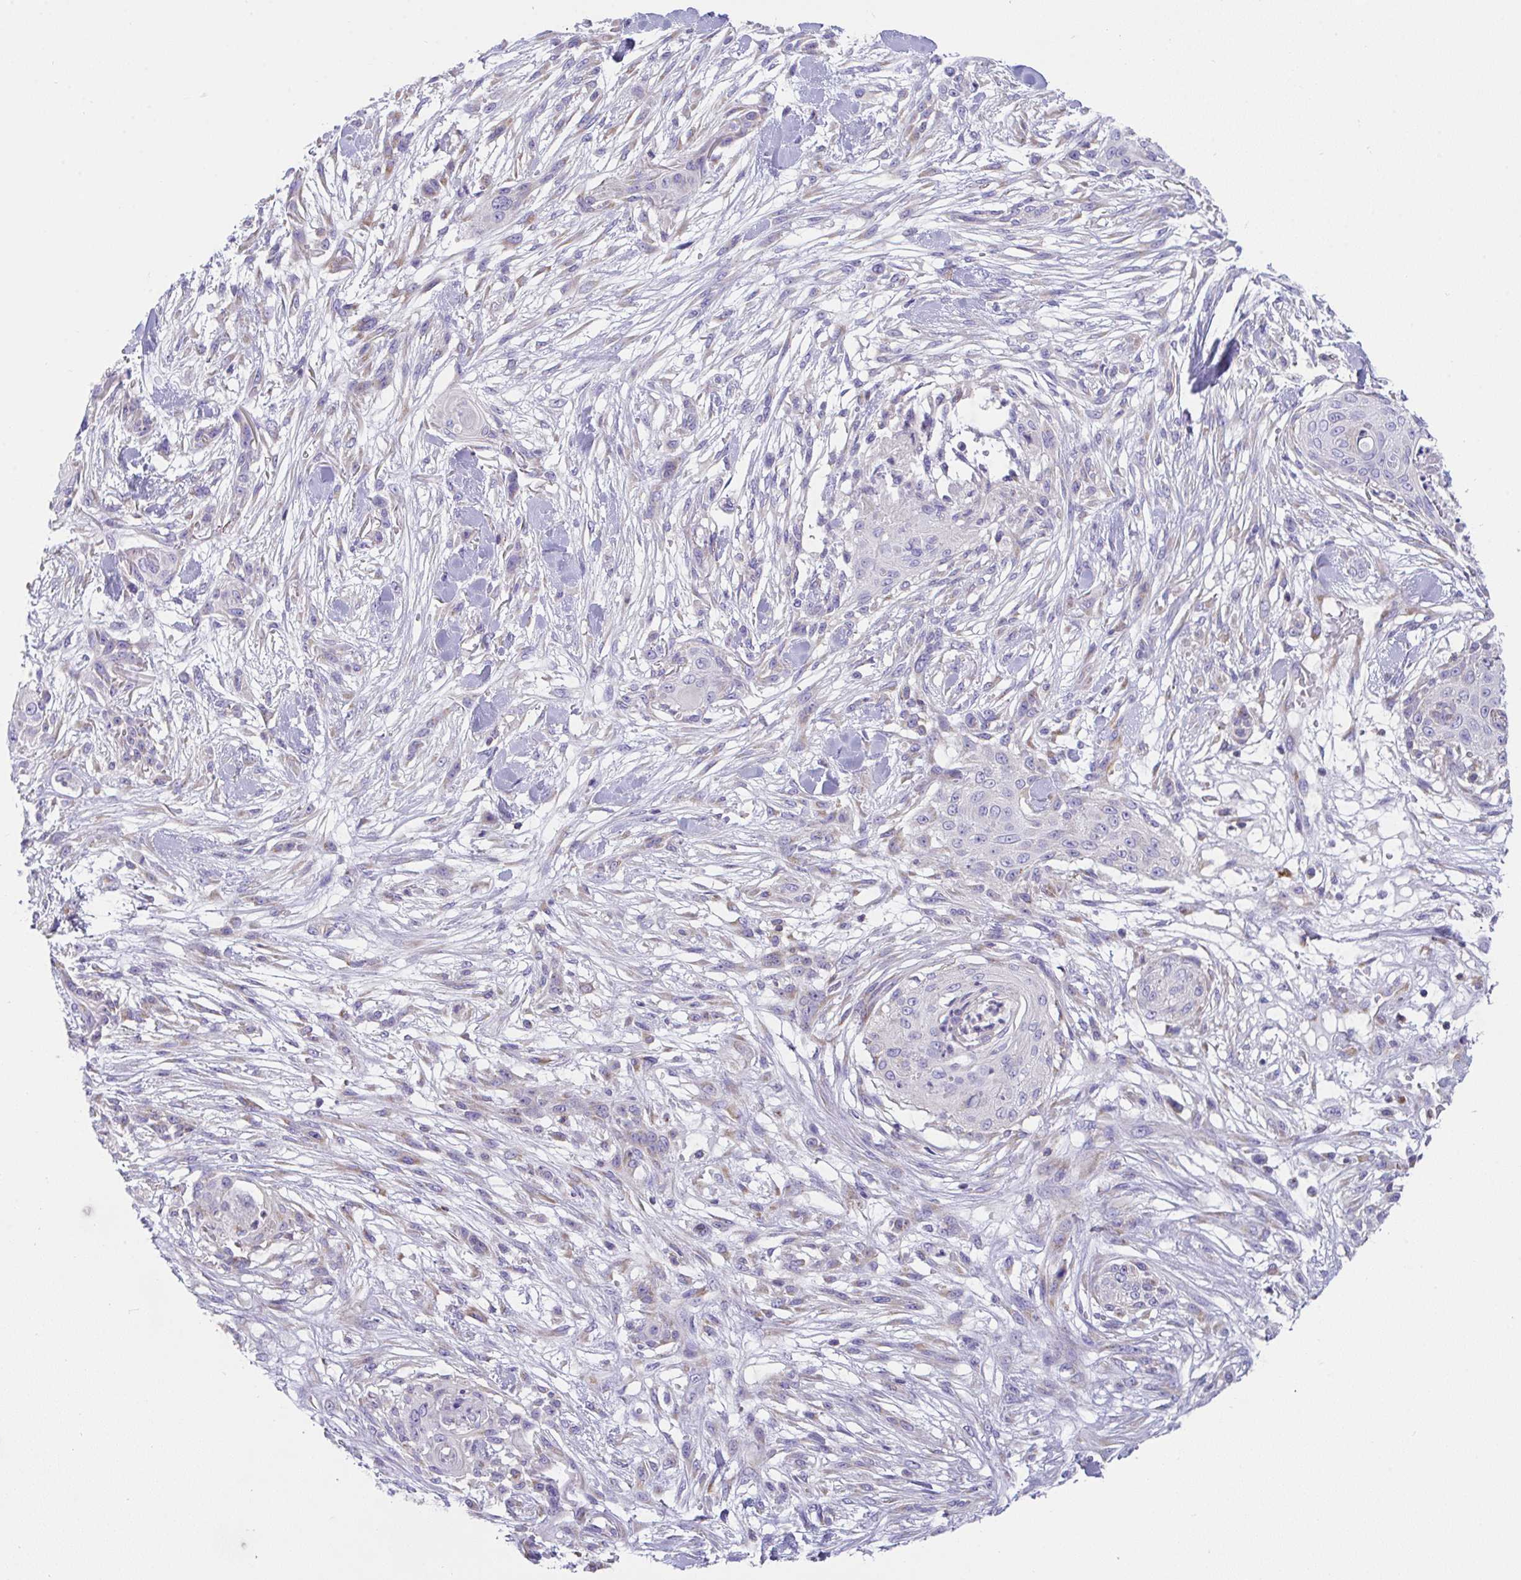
{"staining": {"intensity": "negative", "quantity": "none", "location": "none"}, "tissue": "skin cancer", "cell_type": "Tumor cells", "image_type": "cancer", "snomed": [{"axis": "morphology", "description": "Squamous cell carcinoma, NOS"}, {"axis": "topography", "description": "Skin"}], "caption": "High power microscopy image of an IHC micrograph of squamous cell carcinoma (skin), revealing no significant positivity in tumor cells.", "gene": "MIA3", "patient": {"sex": "female", "age": 59}}